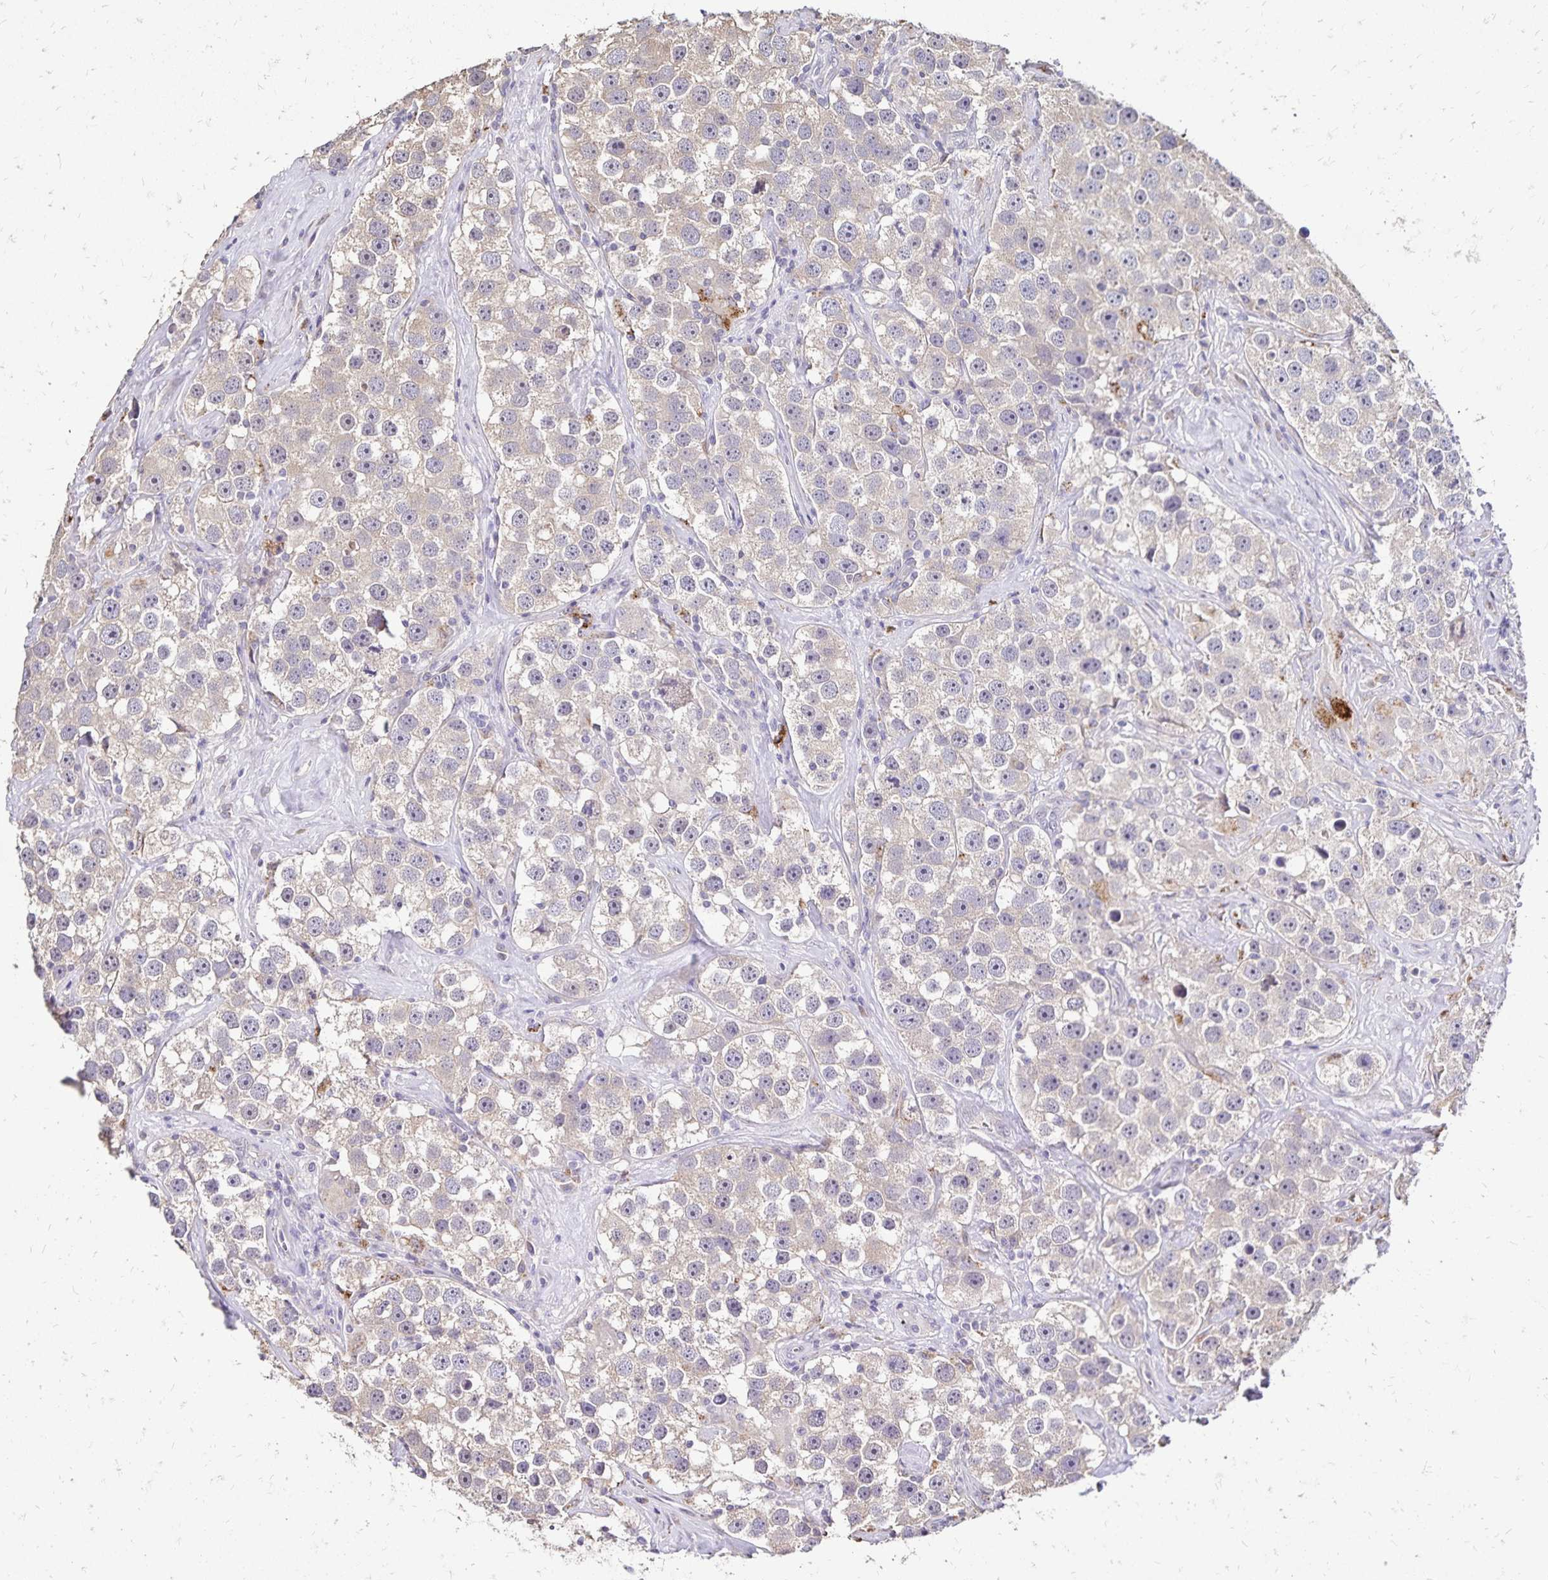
{"staining": {"intensity": "weak", "quantity": "25%-75%", "location": "cytoplasmic/membranous"}, "tissue": "testis cancer", "cell_type": "Tumor cells", "image_type": "cancer", "snomed": [{"axis": "morphology", "description": "Seminoma, NOS"}, {"axis": "topography", "description": "Testis"}], "caption": "Immunohistochemical staining of human testis cancer (seminoma) demonstrates low levels of weak cytoplasmic/membranous protein positivity in about 25%-75% of tumor cells.", "gene": "EMC10", "patient": {"sex": "male", "age": 49}}